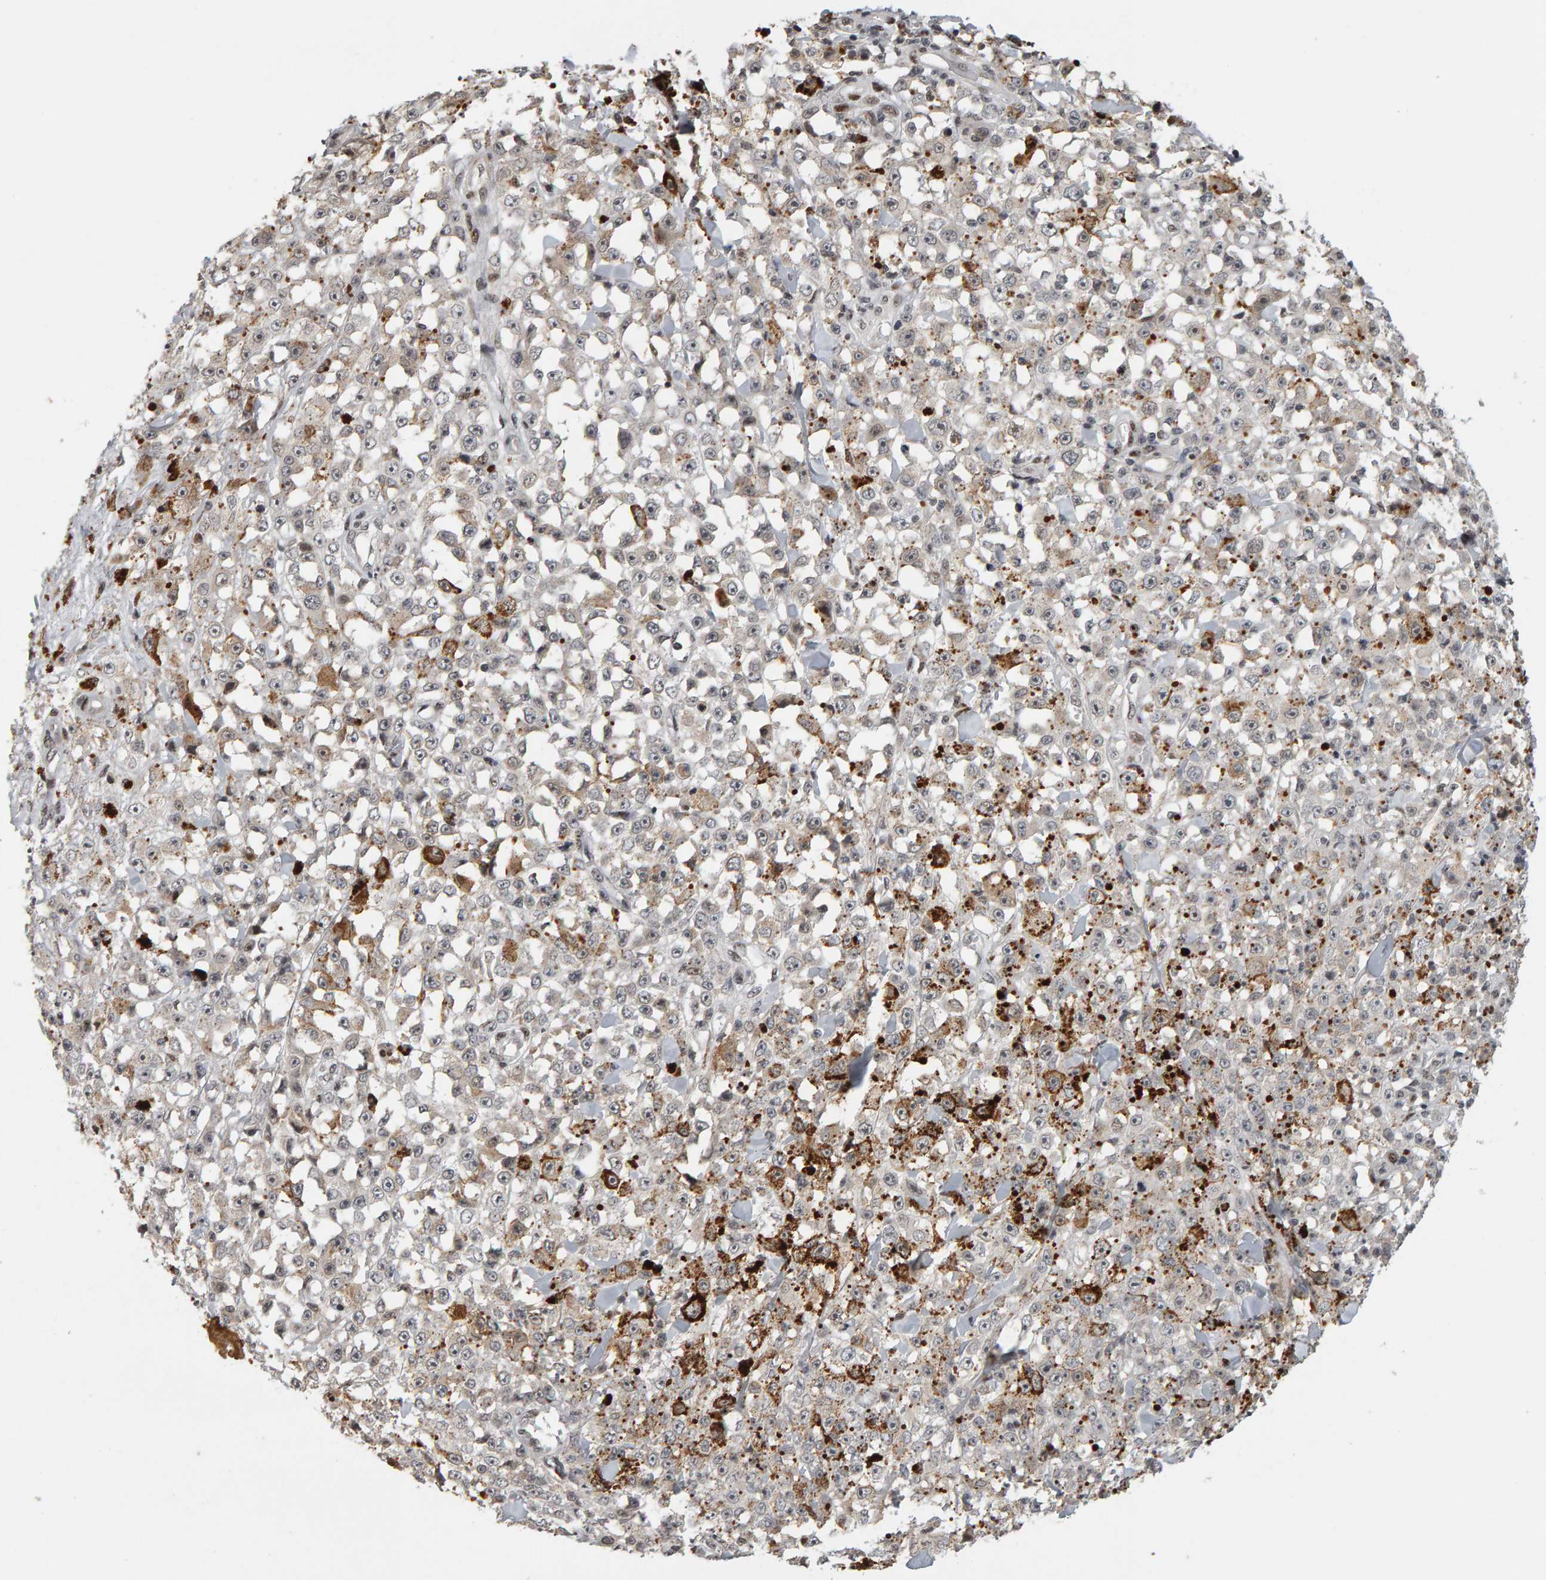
{"staining": {"intensity": "moderate", "quantity": "<25%", "location": "cytoplasmic/membranous"}, "tissue": "melanoma", "cell_type": "Tumor cells", "image_type": "cancer", "snomed": [{"axis": "morphology", "description": "Malignant melanoma, NOS"}, {"axis": "topography", "description": "Skin"}], "caption": "DAB immunohistochemical staining of human melanoma shows moderate cytoplasmic/membranous protein positivity in approximately <25% of tumor cells.", "gene": "TRAM1", "patient": {"sex": "female", "age": 82}}